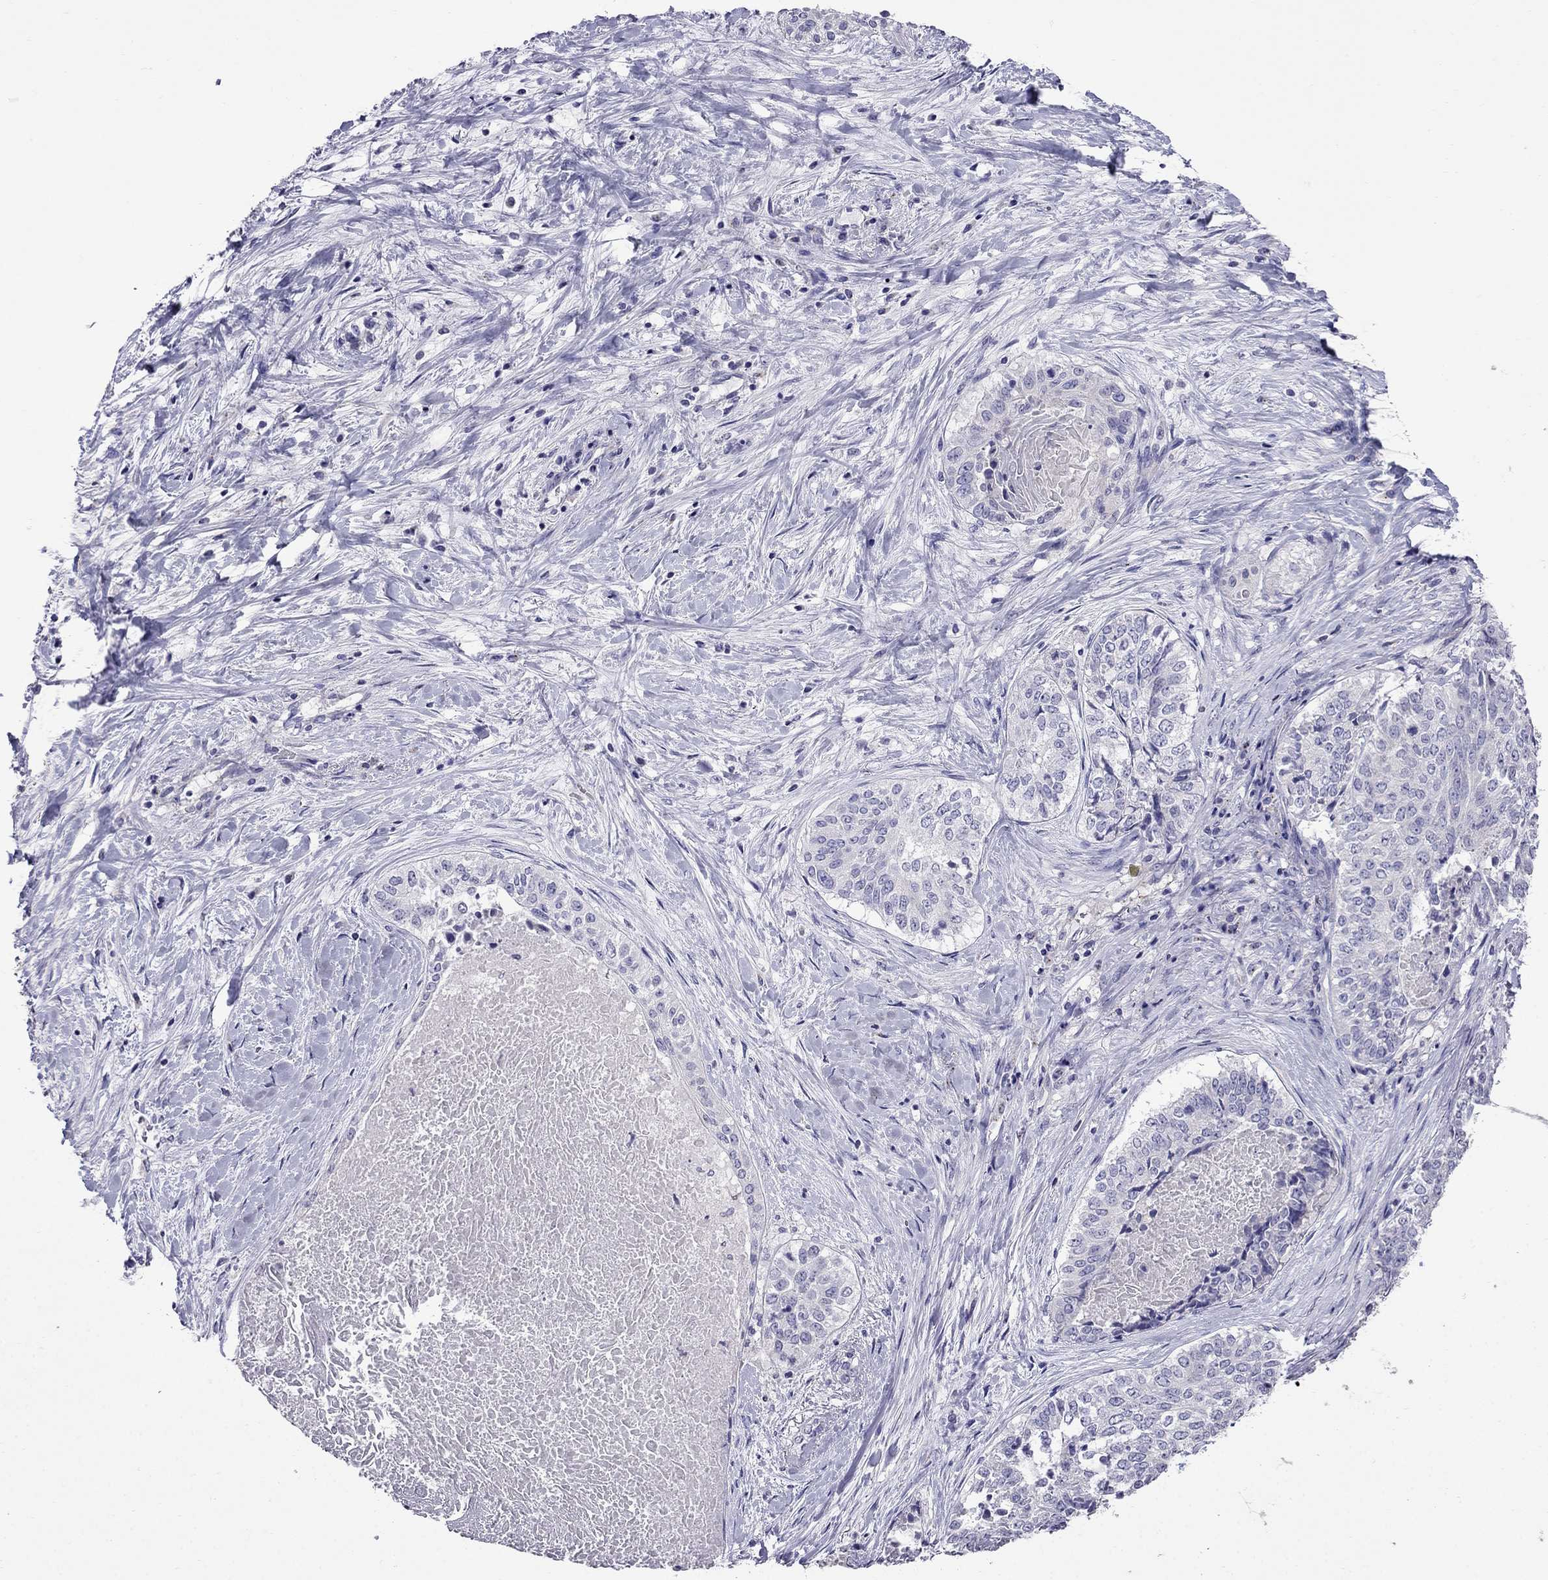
{"staining": {"intensity": "negative", "quantity": "none", "location": "none"}, "tissue": "lung cancer", "cell_type": "Tumor cells", "image_type": "cancer", "snomed": [{"axis": "morphology", "description": "Squamous cell carcinoma, NOS"}, {"axis": "topography", "description": "Lung"}], "caption": "DAB immunohistochemical staining of lung cancer (squamous cell carcinoma) displays no significant staining in tumor cells.", "gene": "OXCT2", "patient": {"sex": "male", "age": 64}}